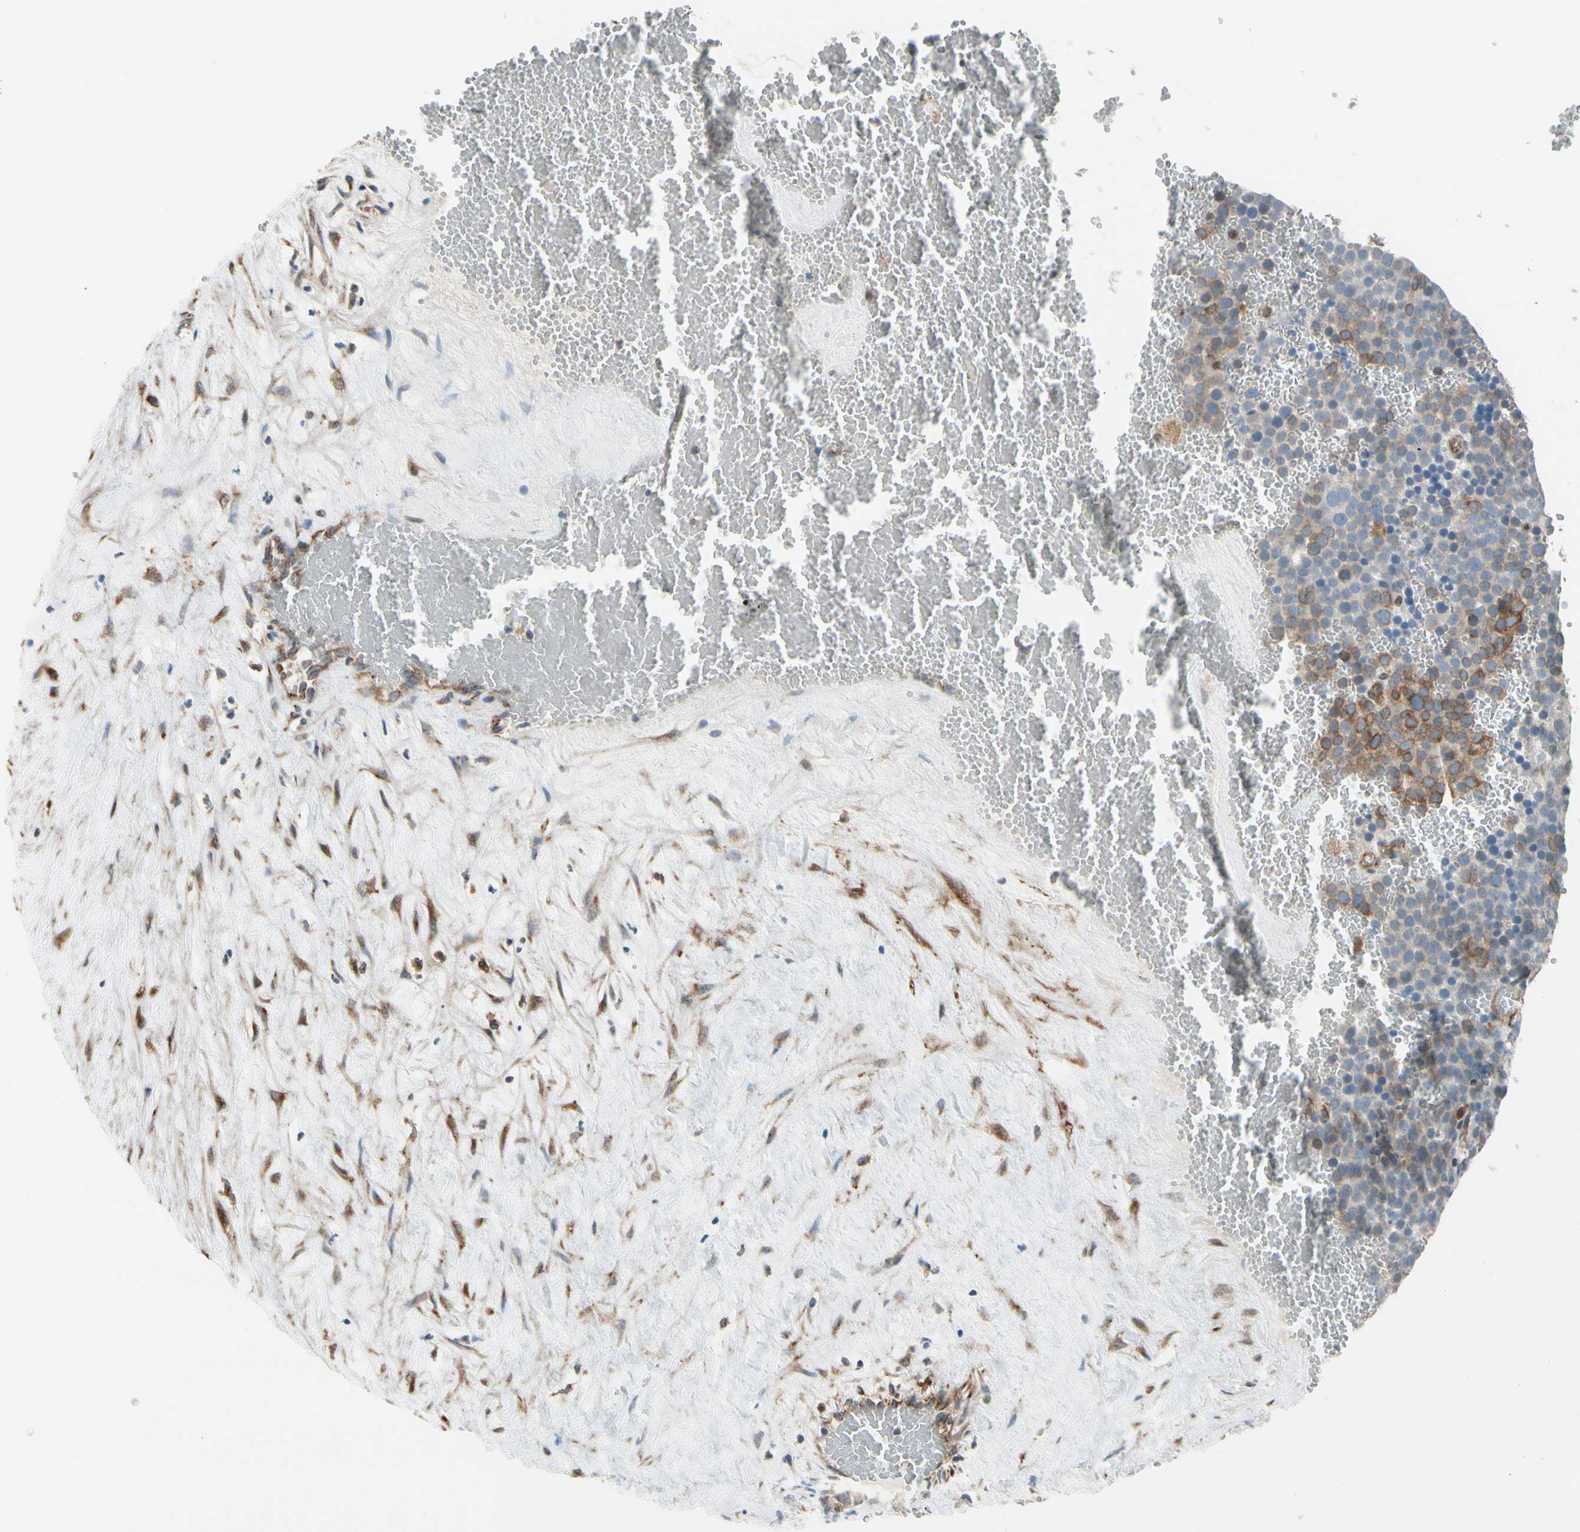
{"staining": {"intensity": "moderate", "quantity": "<25%", "location": "cytoplasmic/membranous"}, "tissue": "testis cancer", "cell_type": "Tumor cells", "image_type": "cancer", "snomed": [{"axis": "morphology", "description": "Seminoma, NOS"}, {"axis": "topography", "description": "Testis"}], "caption": "IHC photomicrograph of neoplastic tissue: human testis cancer stained using IHC shows low levels of moderate protein expression localized specifically in the cytoplasmic/membranous of tumor cells, appearing as a cytoplasmic/membranous brown color.", "gene": "CLCC1", "patient": {"sex": "male", "age": 71}}